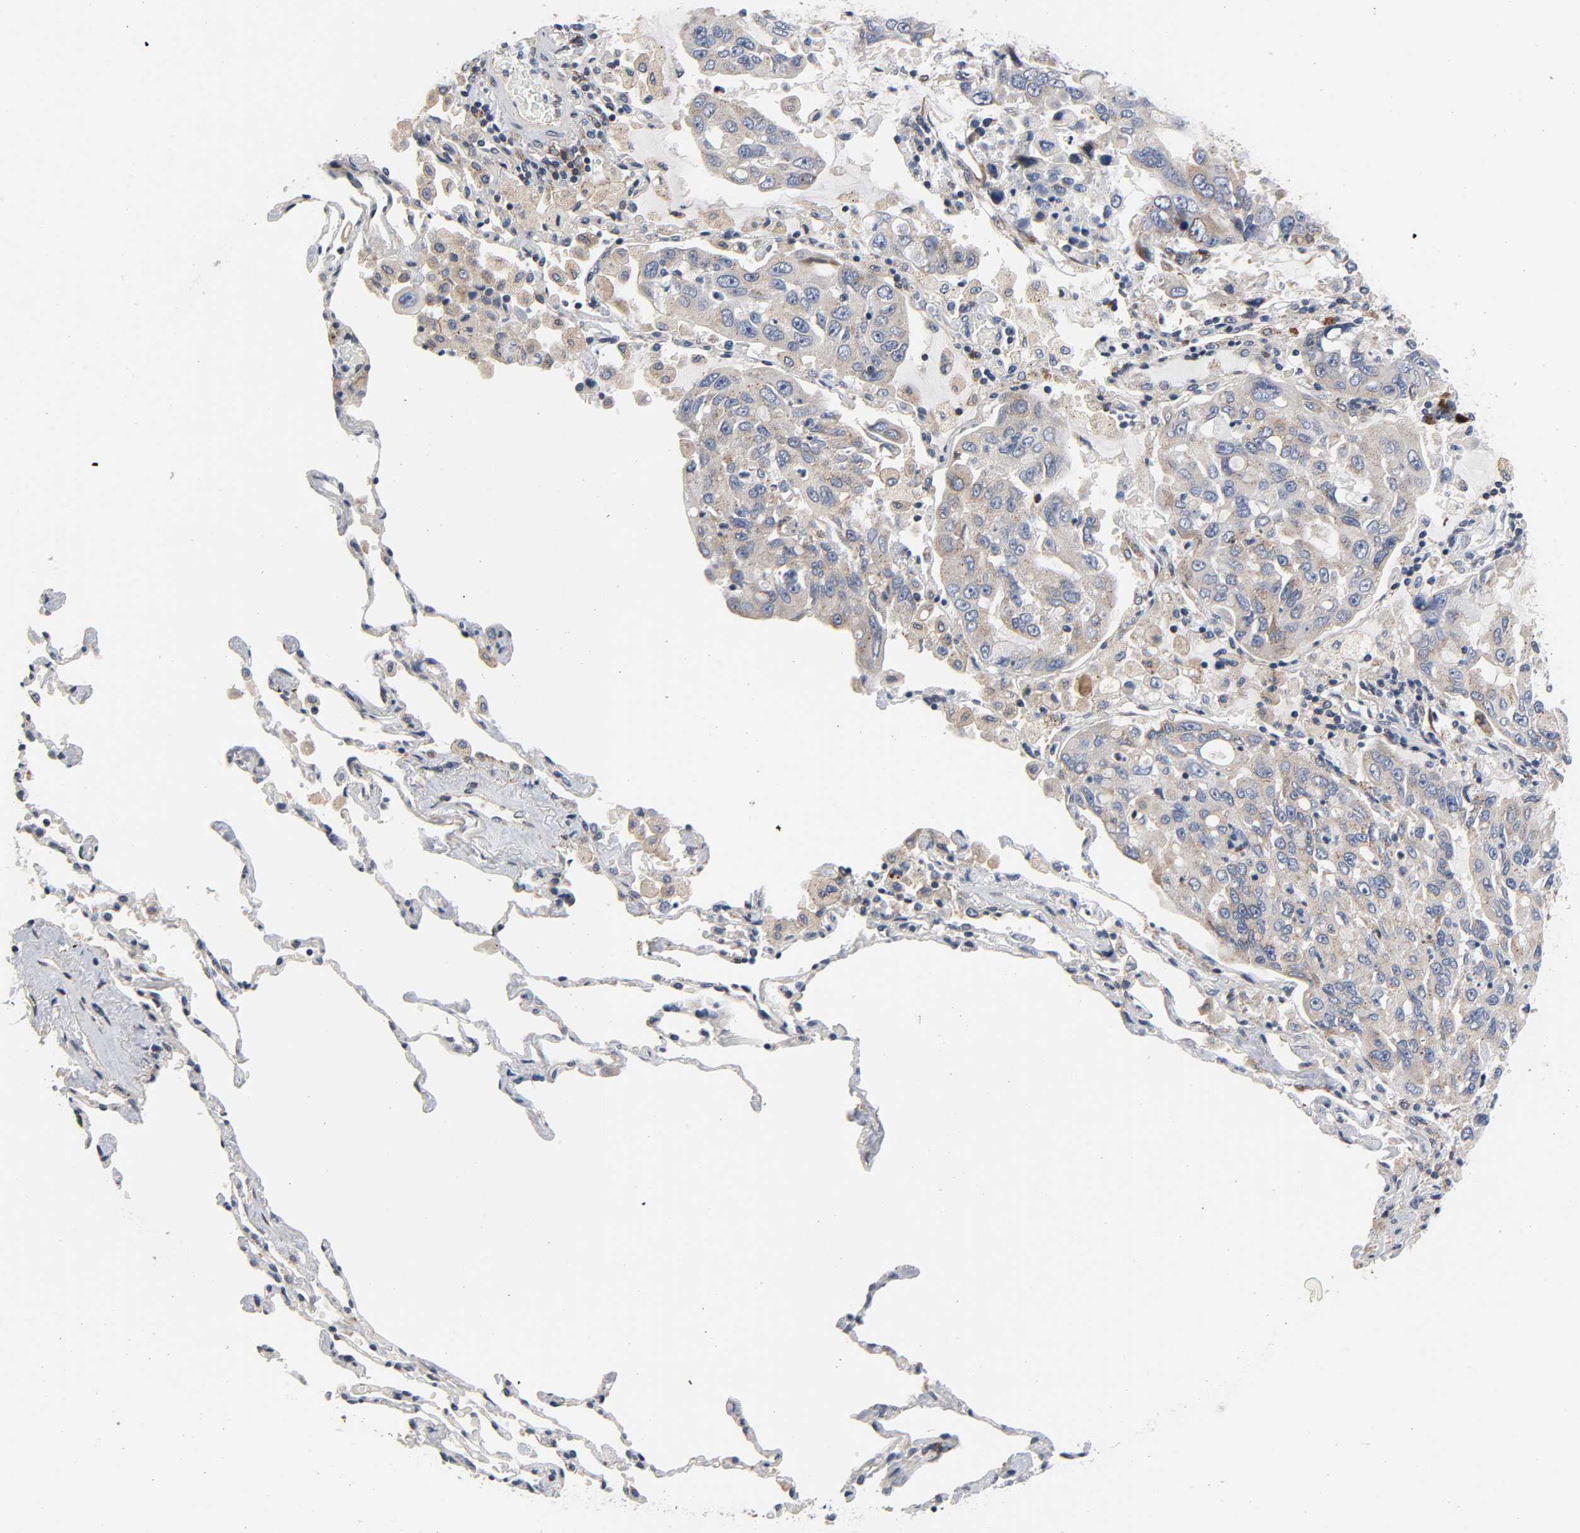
{"staining": {"intensity": "moderate", "quantity": "25%-75%", "location": "cytoplasmic/membranous"}, "tissue": "lung cancer", "cell_type": "Tumor cells", "image_type": "cancer", "snomed": [{"axis": "morphology", "description": "Adenocarcinoma, NOS"}, {"axis": "topography", "description": "Lung"}], "caption": "This micrograph shows lung cancer stained with IHC to label a protein in brown. The cytoplasmic/membranous of tumor cells show moderate positivity for the protein. Nuclei are counter-stained blue.", "gene": "ASB6", "patient": {"sex": "male", "age": 64}}